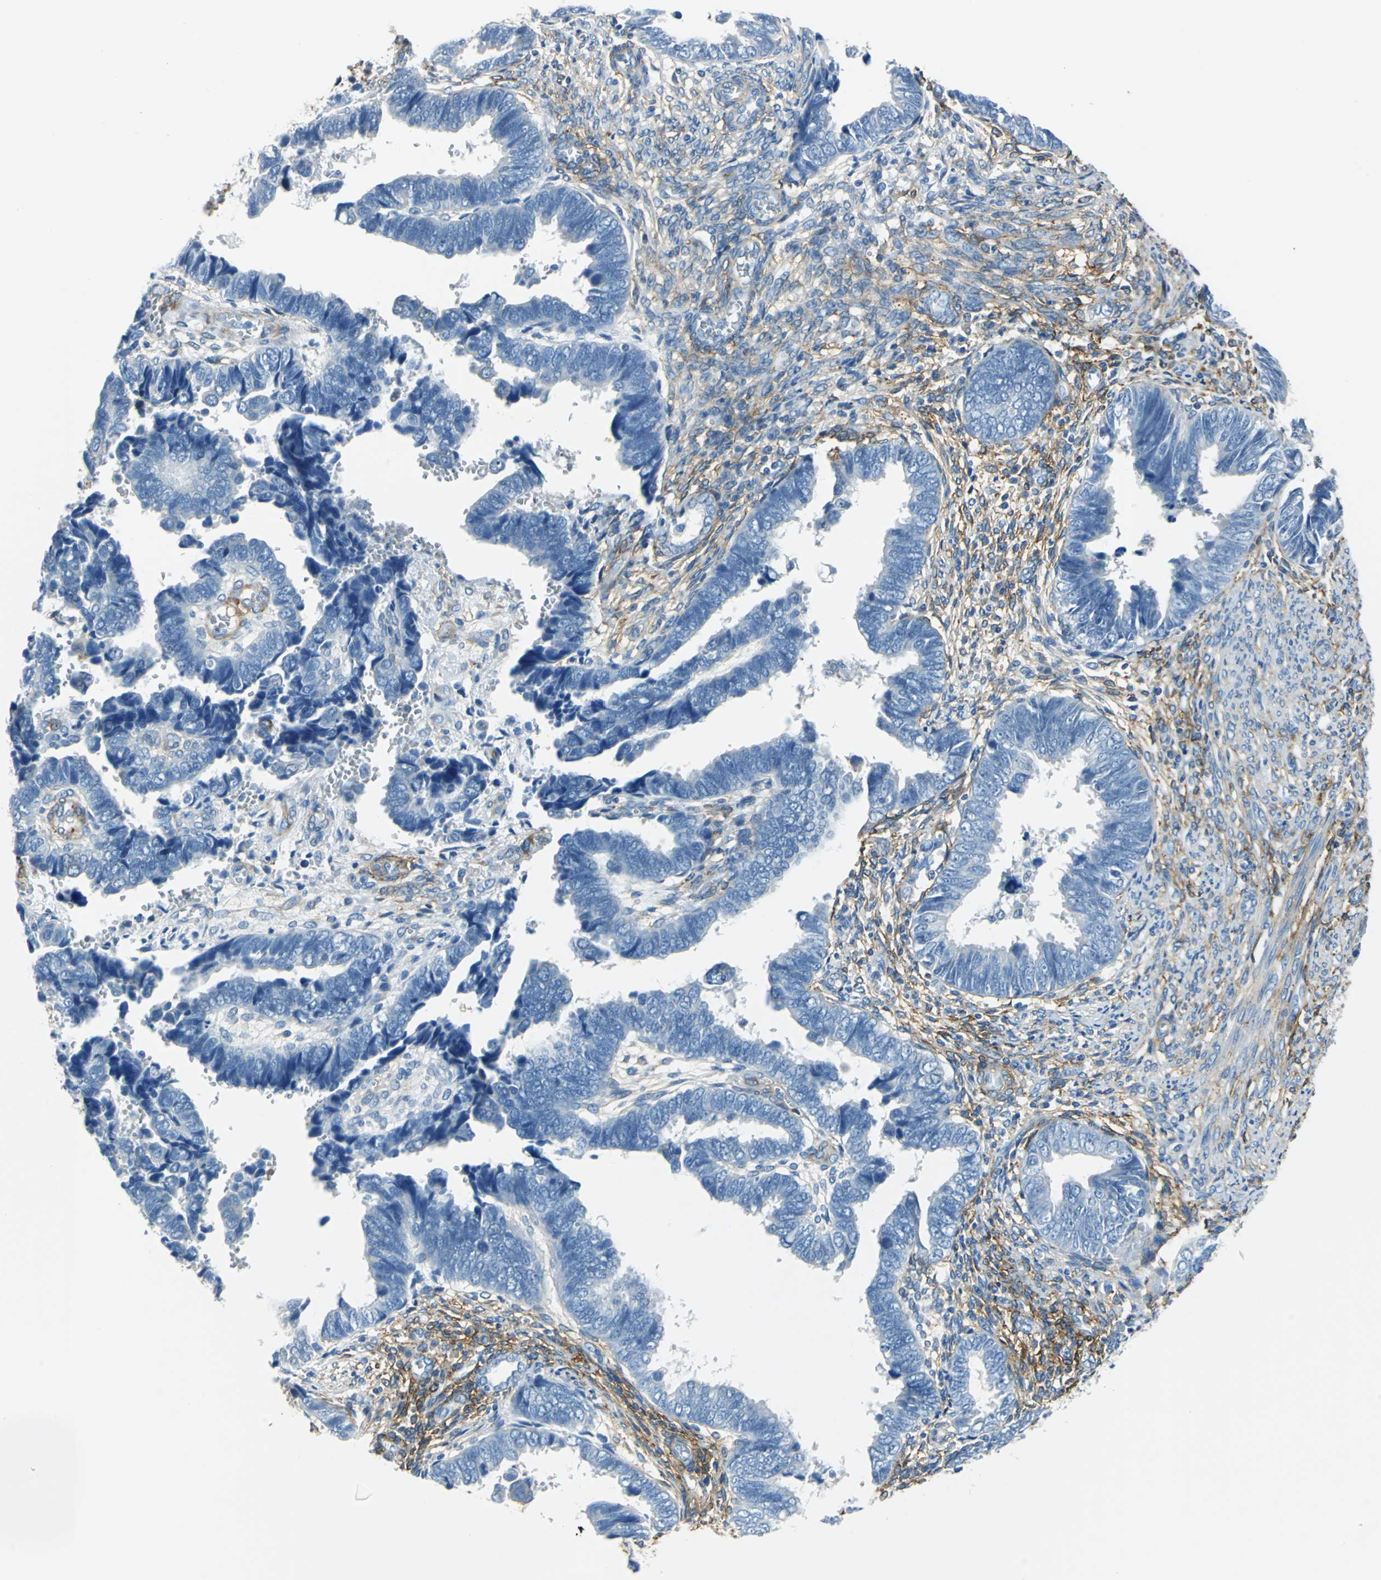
{"staining": {"intensity": "negative", "quantity": "none", "location": "none"}, "tissue": "endometrial cancer", "cell_type": "Tumor cells", "image_type": "cancer", "snomed": [{"axis": "morphology", "description": "Adenocarcinoma, NOS"}, {"axis": "topography", "description": "Endometrium"}], "caption": "A photomicrograph of endometrial adenocarcinoma stained for a protein exhibits no brown staining in tumor cells.", "gene": "AKAP12", "patient": {"sex": "female", "age": 75}}